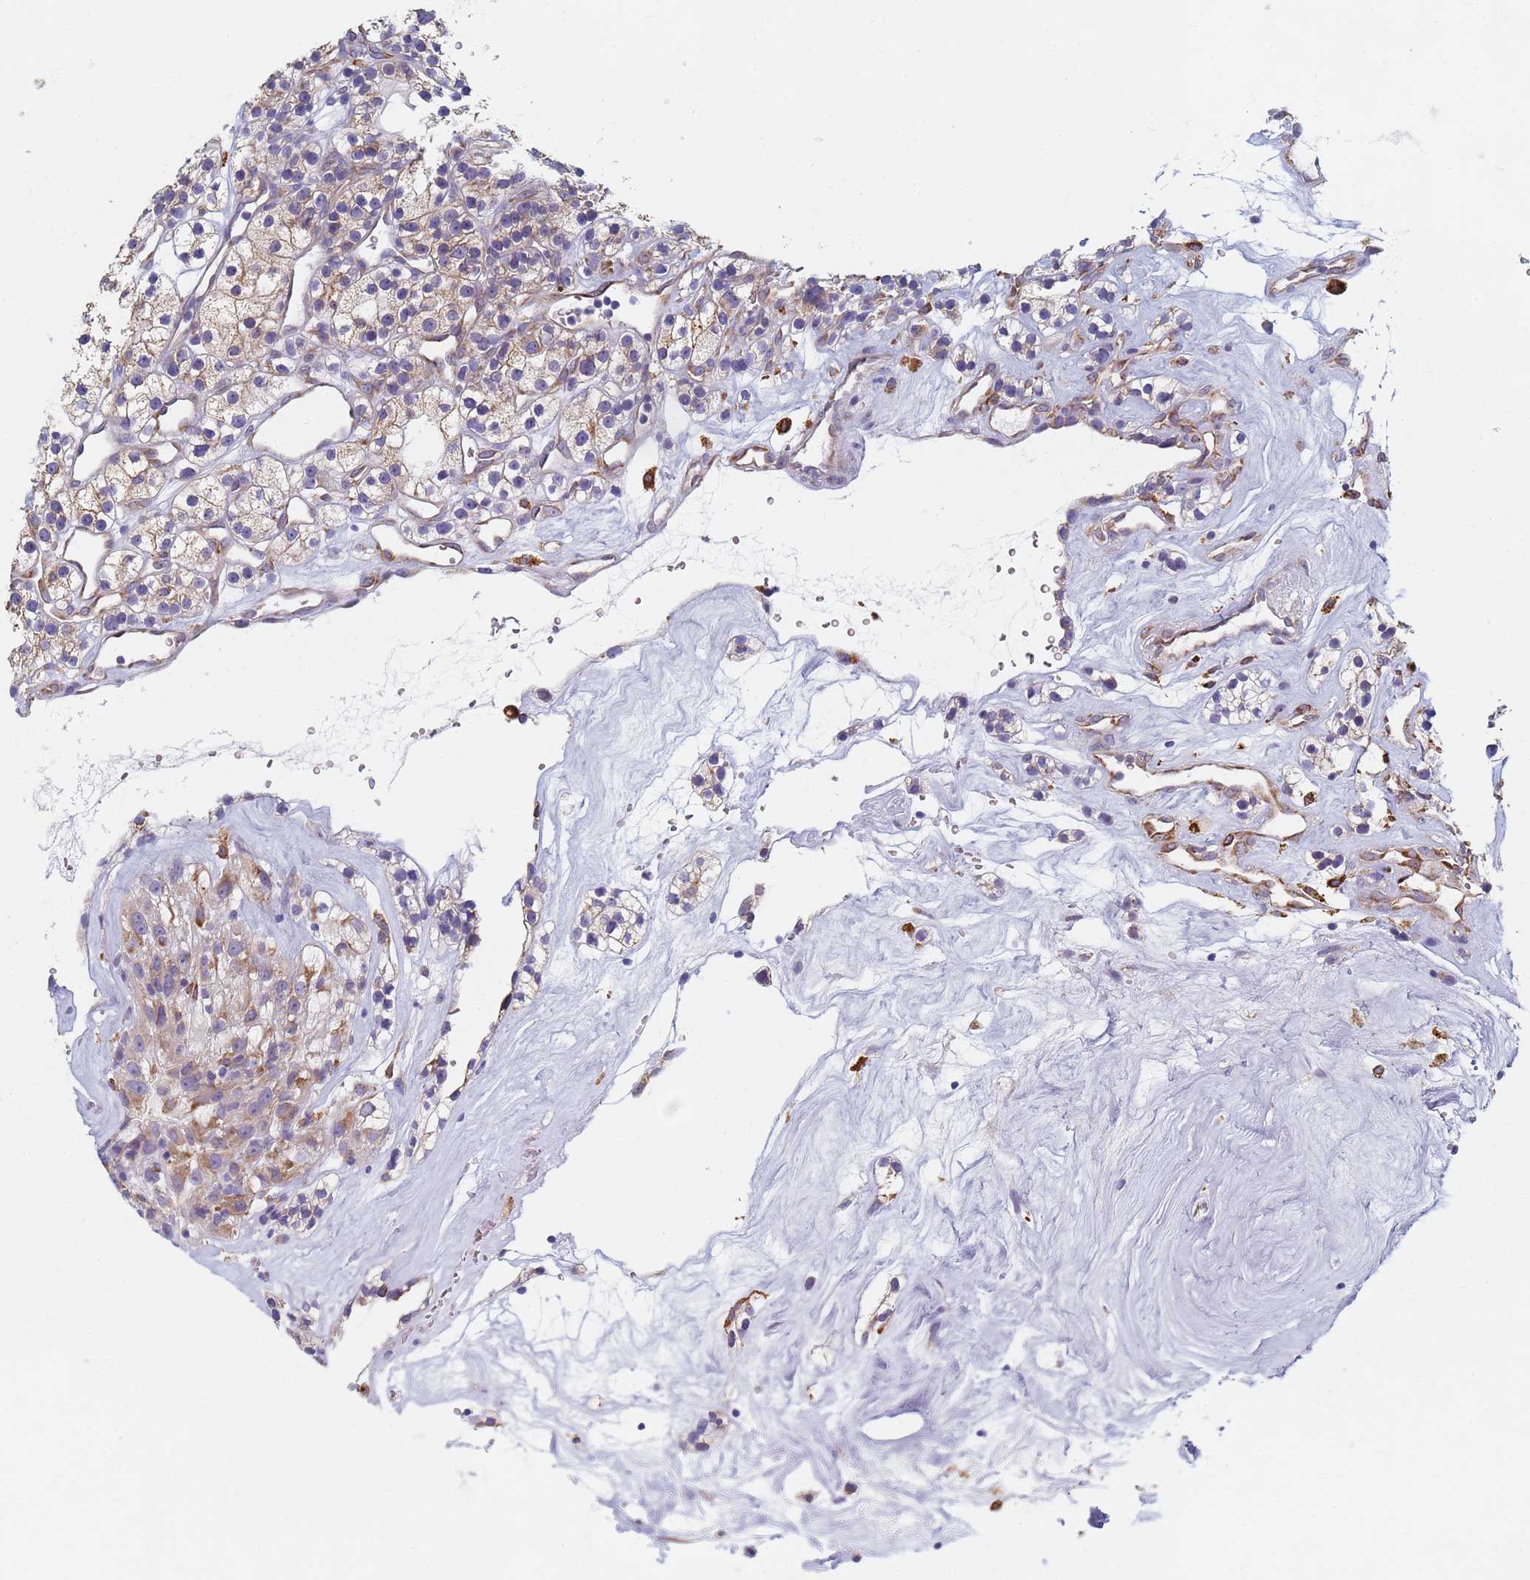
{"staining": {"intensity": "weak", "quantity": ">75%", "location": "cytoplasmic/membranous"}, "tissue": "renal cancer", "cell_type": "Tumor cells", "image_type": "cancer", "snomed": [{"axis": "morphology", "description": "Adenocarcinoma, NOS"}, {"axis": "topography", "description": "Kidney"}], "caption": "The immunohistochemical stain highlights weak cytoplasmic/membranous staining in tumor cells of renal cancer (adenocarcinoma) tissue. (brown staining indicates protein expression, while blue staining denotes nuclei).", "gene": "GDAP2", "patient": {"sex": "female", "age": 57}}